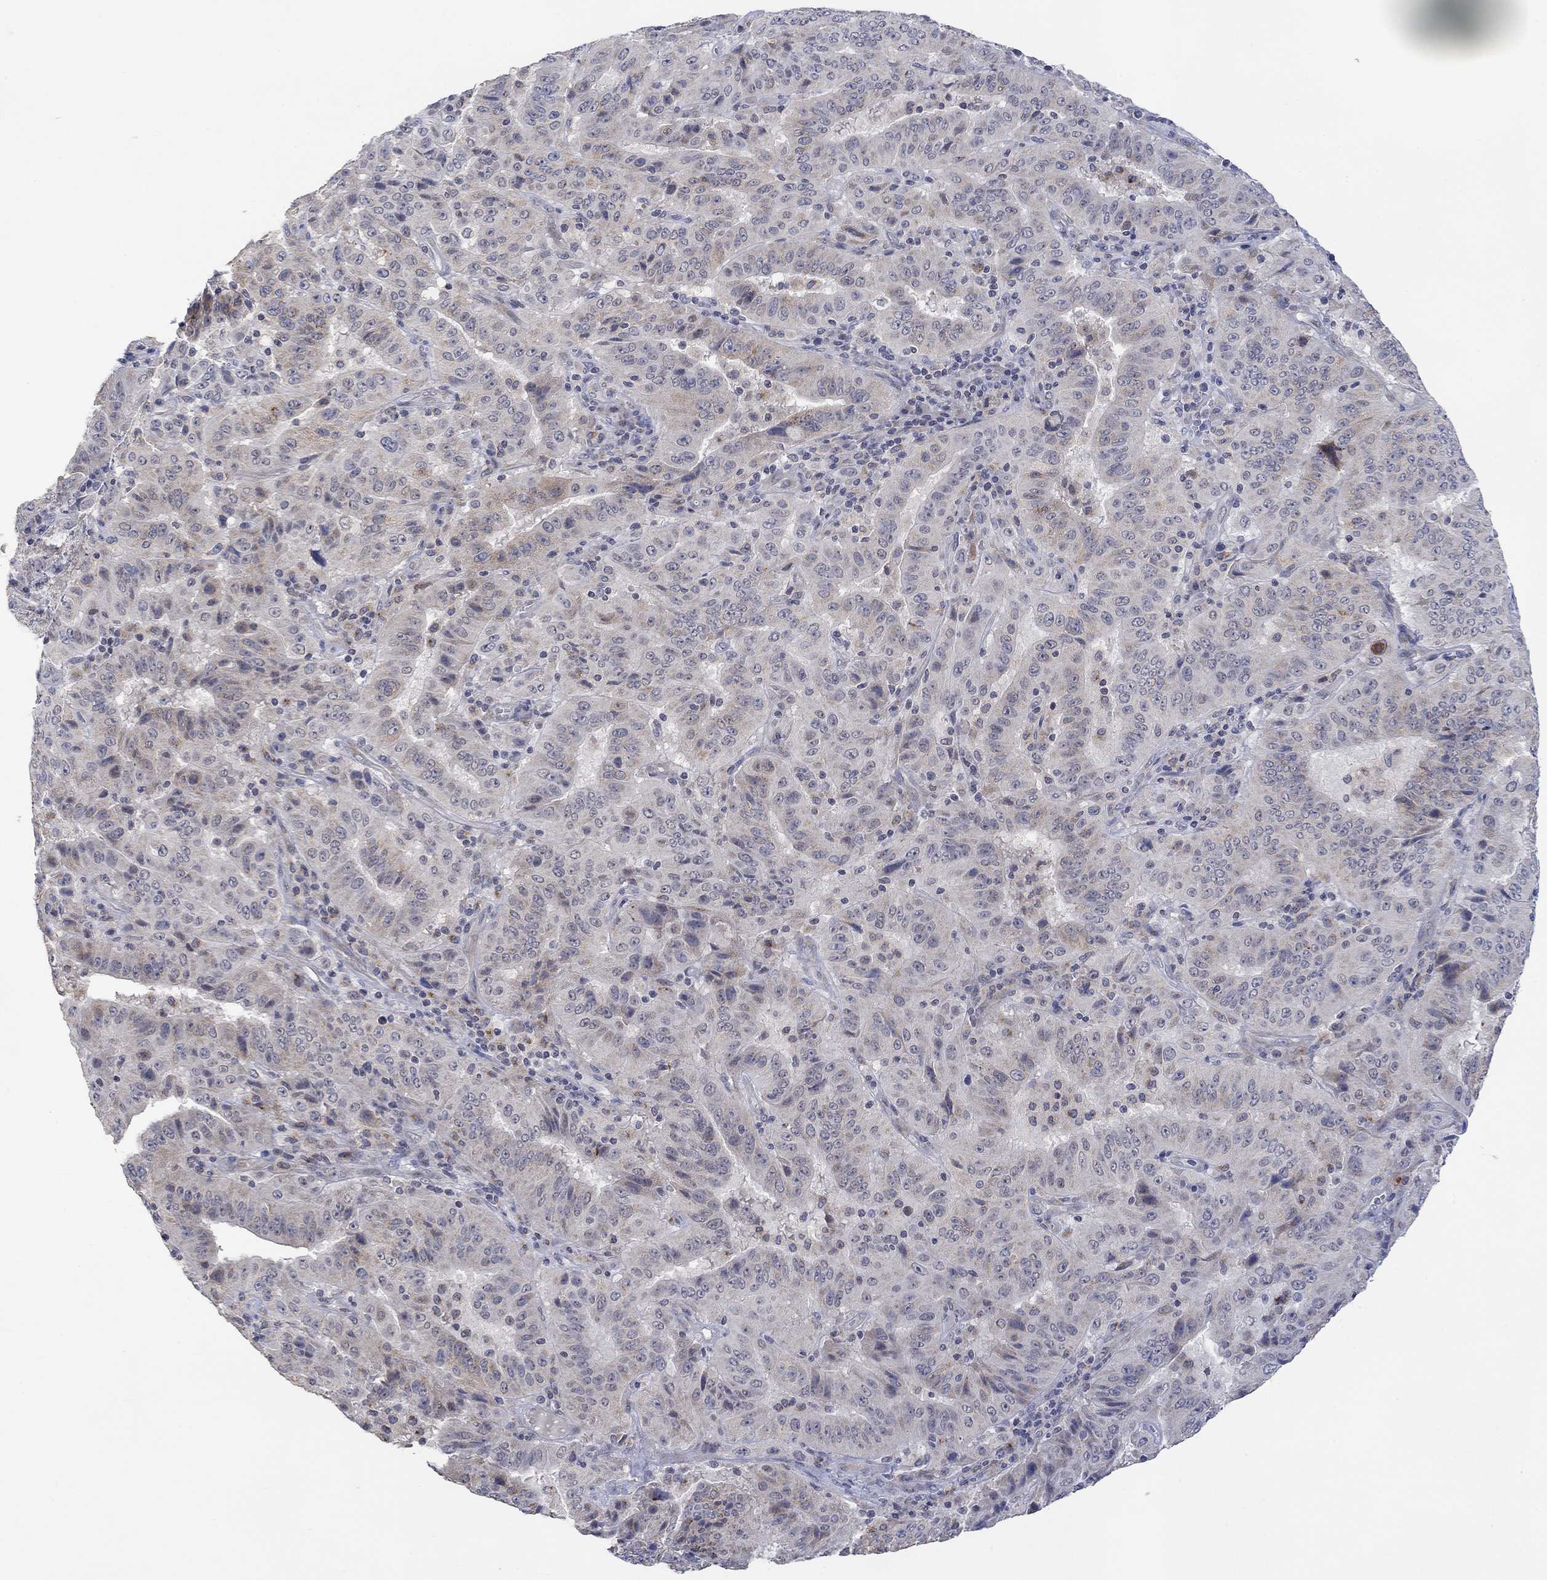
{"staining": {"intensity": "weak", "quantity": "<25%", "location": "cytoplasmic/membranous"}, "tissue": "pancreatic cancer", "cell_type": "Tumor cells", "image_type": "cancer", "snomed": [{"axis": "morphology", "description": "Adenocarcinoma, NOS"}, {"axis": "topography", "description": "Pancreas"}], "caption": "A micrograph of pancreatic cancer stained for a protein displays no brown staining in tumor cells.", "gene": "SLC48A1", "patient": {"sex": "male", "age": 63}}